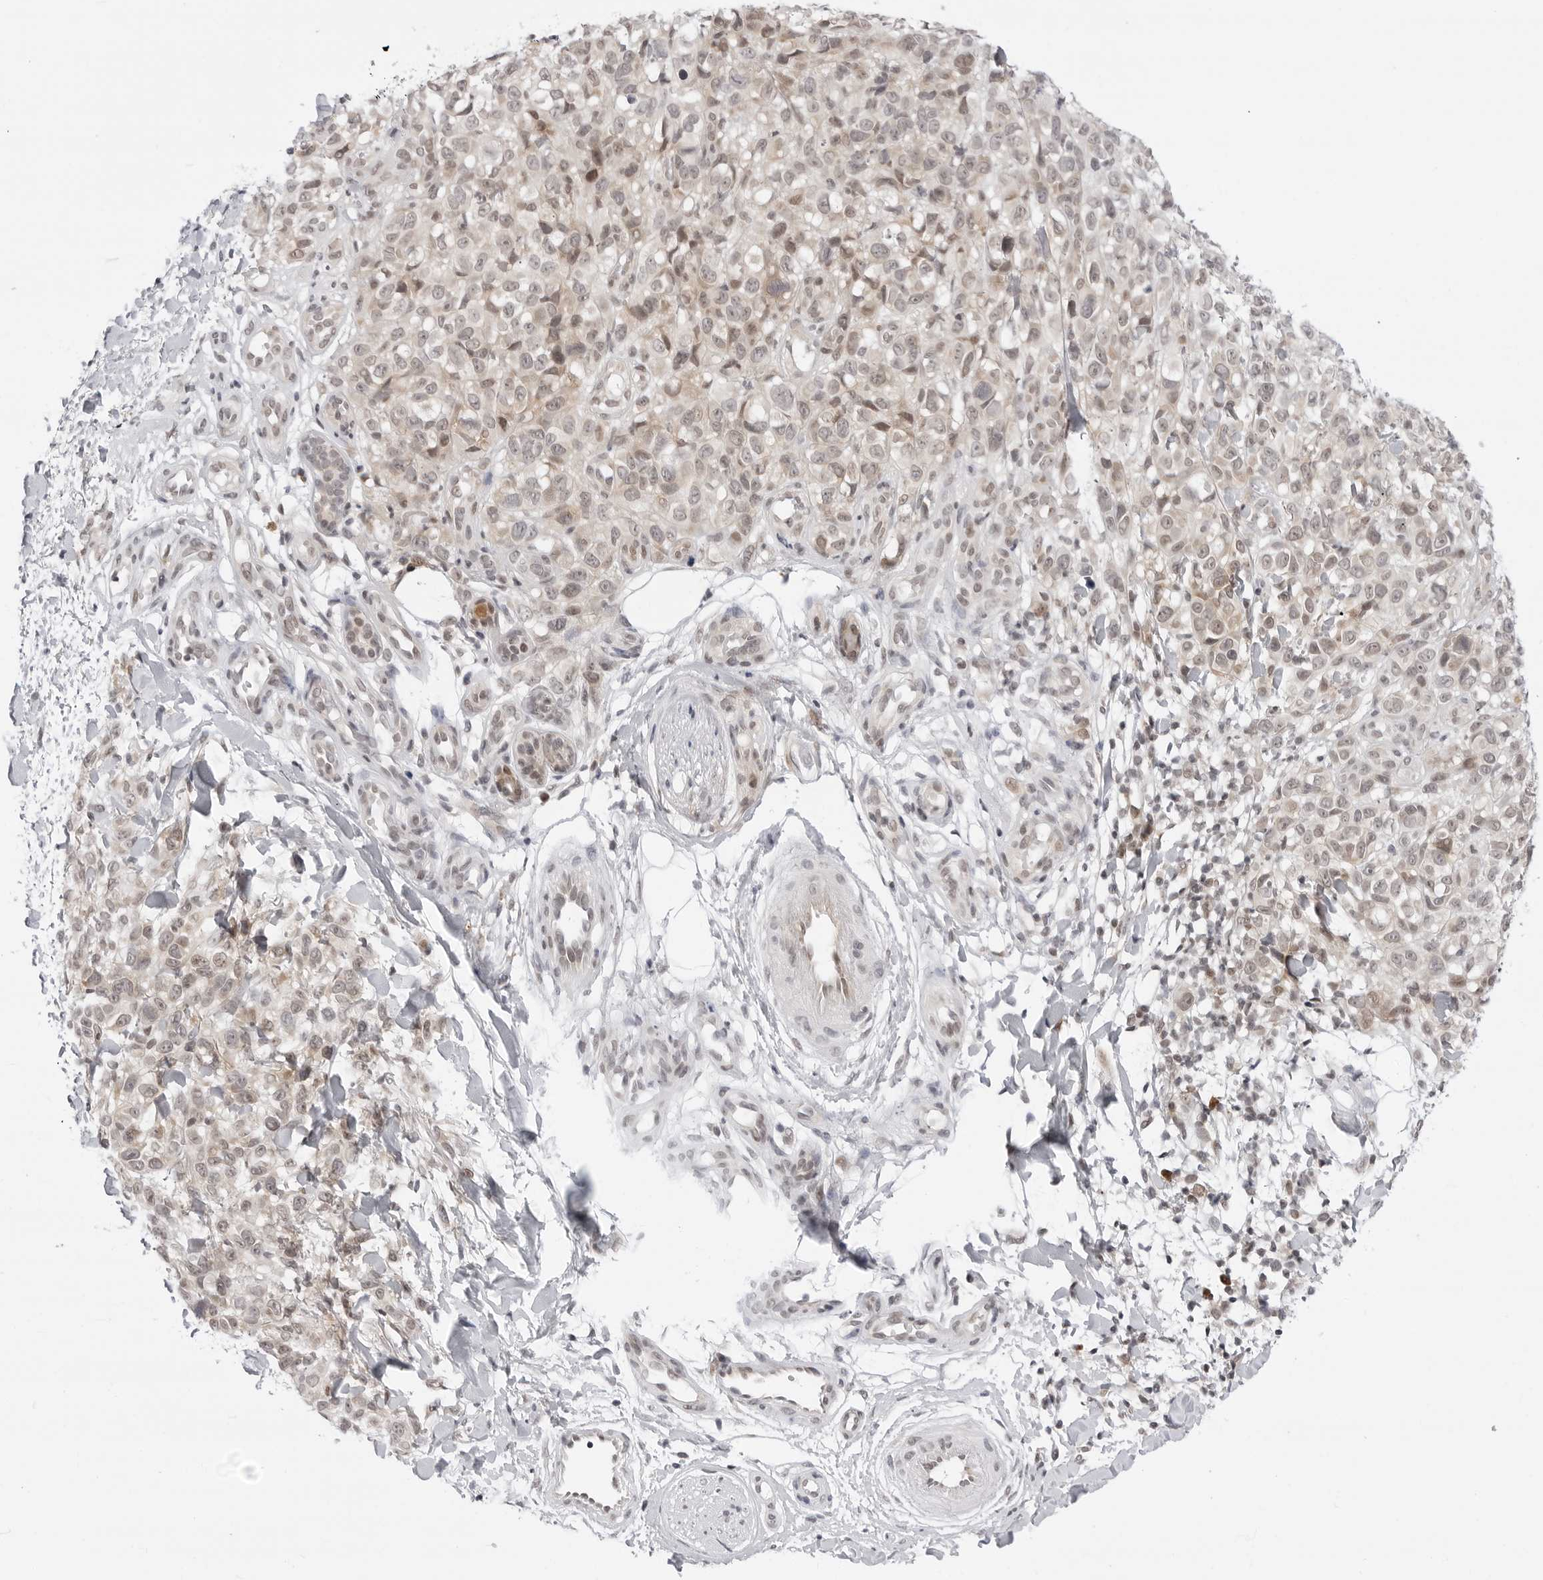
{"staining": {"intensity": "weak", "quantity": "<25%", "location": "cytoplasmic/membranous,nuclear"}, "tissue": "melanoma", "cell_type": "Tumor cells", "image_type": "cancer", "snomed": [{"axis": "morphology", "description": "Malignant melanoma, Metastatic site"}, {"axis": "topography", "description": "Skin"}], "caption": "A photomicrograph of malignant melanoma (metastatic site) stained for a protein exhibits no brown staining in tumor cells.", "gene": "PPP2R5C", "patient": {"sex": "female", "age": 72}}